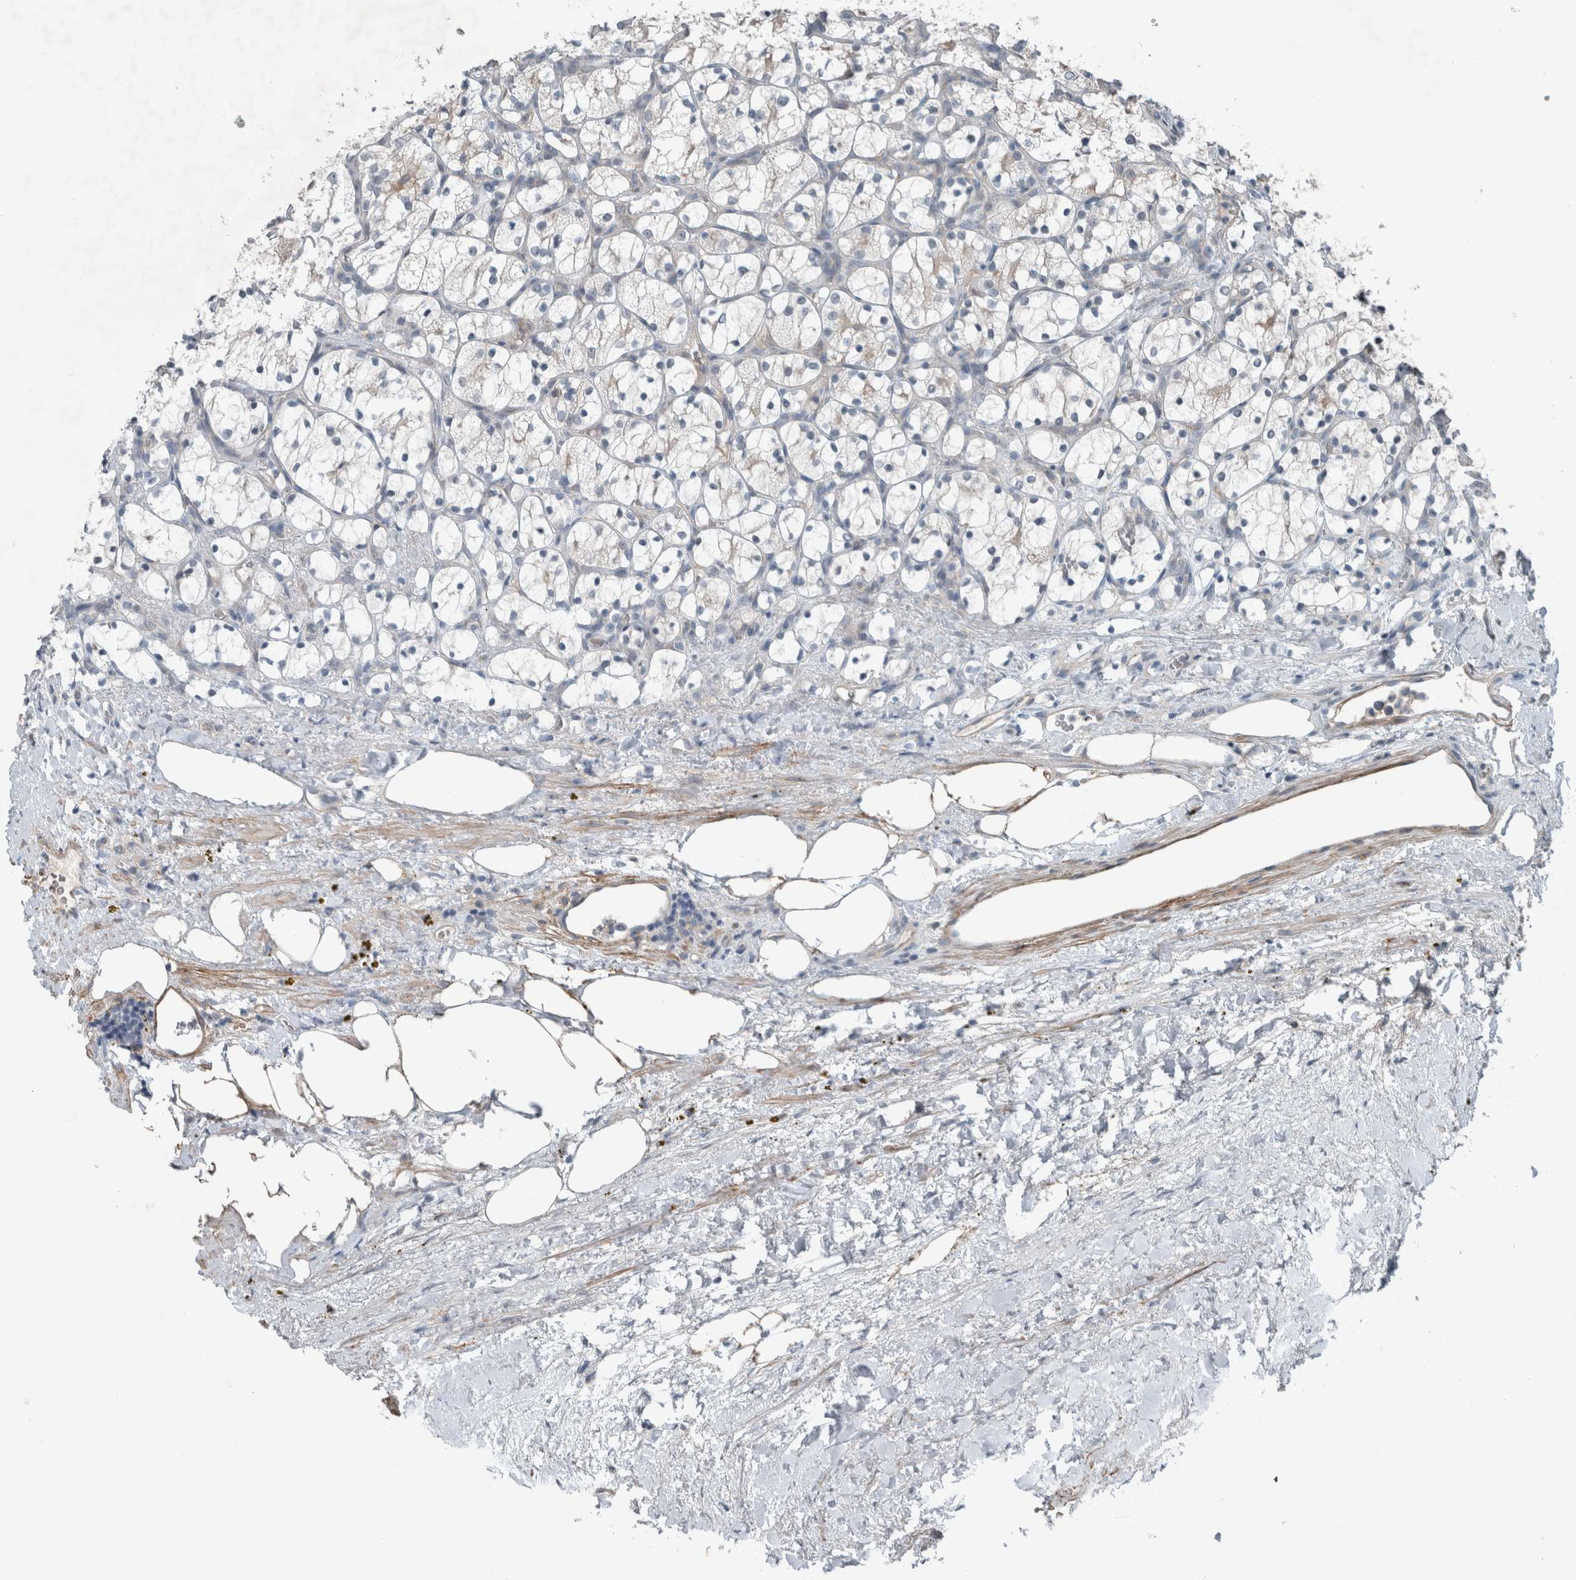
{"staining": {"intensity": "negative", "quantity": "none", "location": "none"}, "tissue": "renal cancer", "cell_type": "Tumor cells", "image_type": "cancer", "snomed": [{"axis": "morphology", "description": "Adenocarcinoma, NOS"}, {"axis": "topography", "description": "Kidney"}], "caption": "Tumor cells are negative for protein expression in human renal cancer (adenocarcinoma).", "gene": "JADE2", "patient": {"sex": "female", "age": 69}}